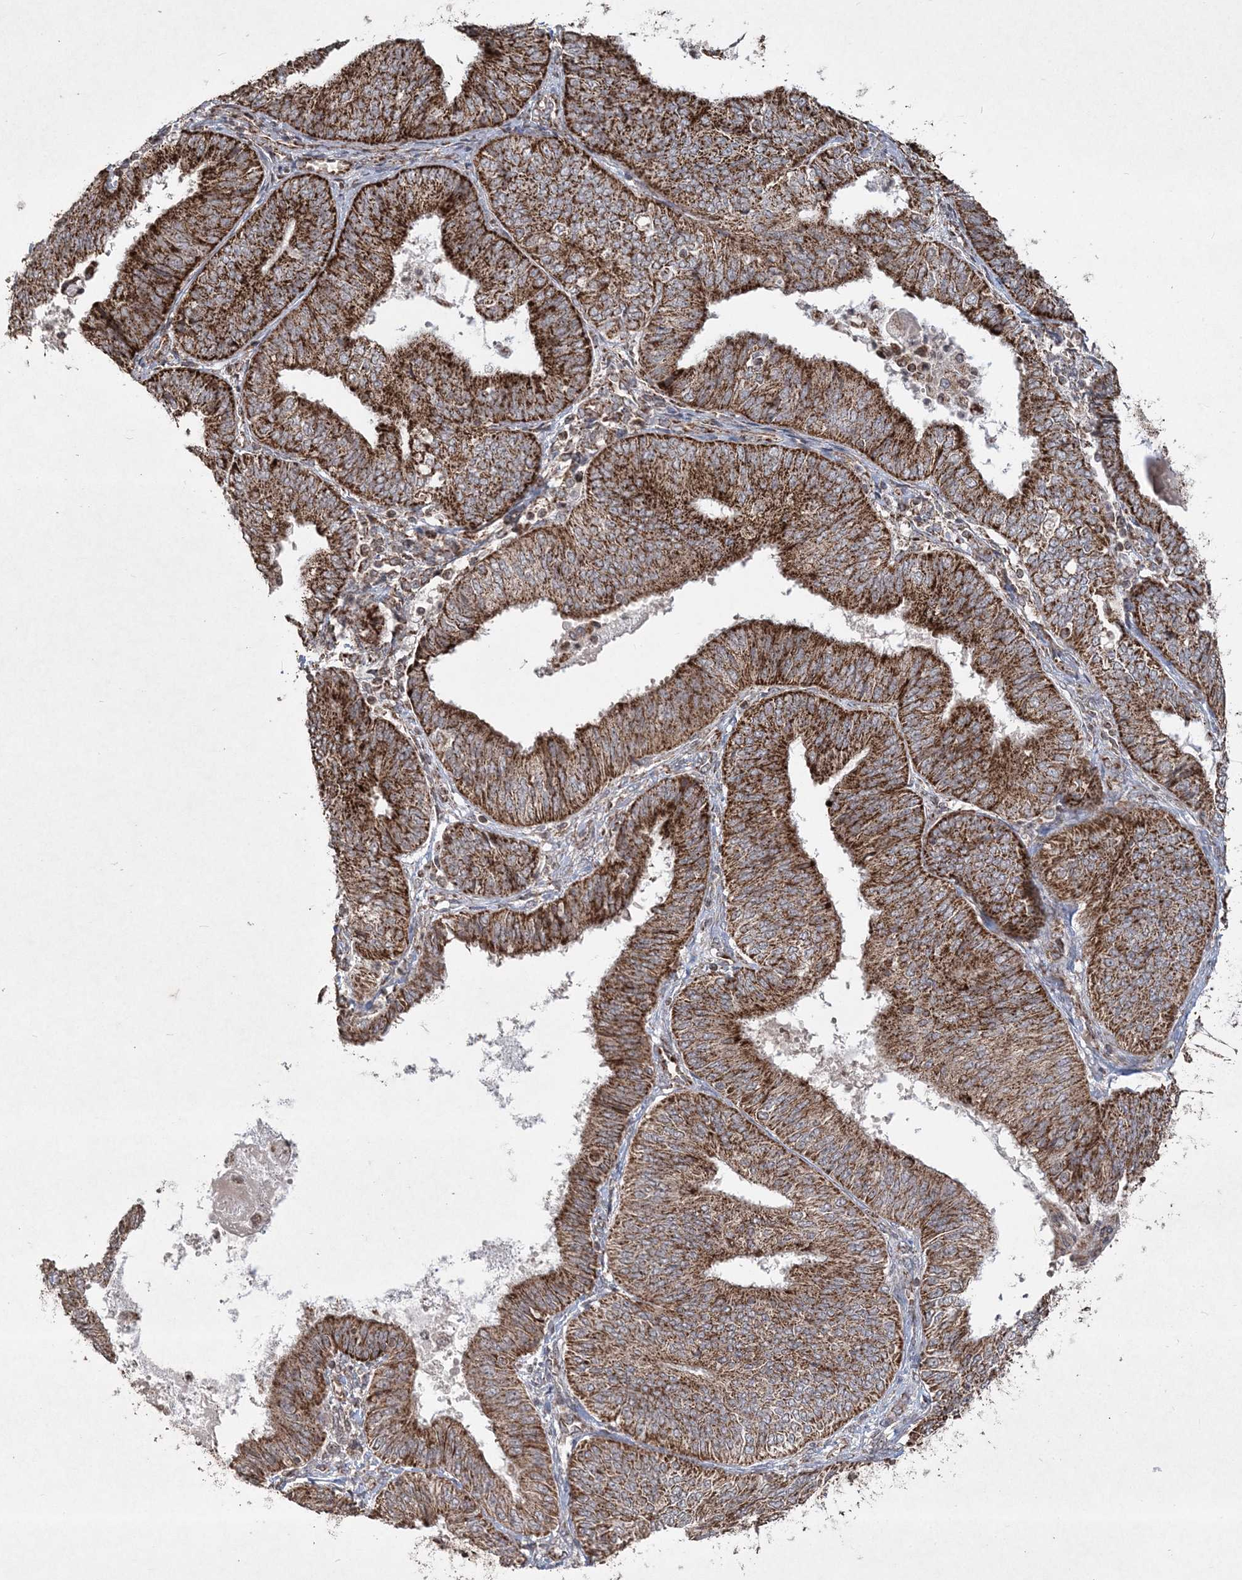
{"staining": {"intensity": "strong", "quantity": ">75%", "location": "cytoplasmic/membranous"}, "tissue": "endometrial cancer", "cell_type": "Tumor cells", "image_type": "cancer", "snomed": [{"axis": "morphology", "description": "Adenocarcinoma, NOS"}, {"axis": "topography", "description": "Endometrium"}], "caption": "This is an image of immunohistochemistry staining of adenocarcinoma (endometrial), which shows strong expression in the cytoplasmic/membranous of tumor cells.", "gene": "LRPPRC", "patient": {"sex": "female", "age": 58}}